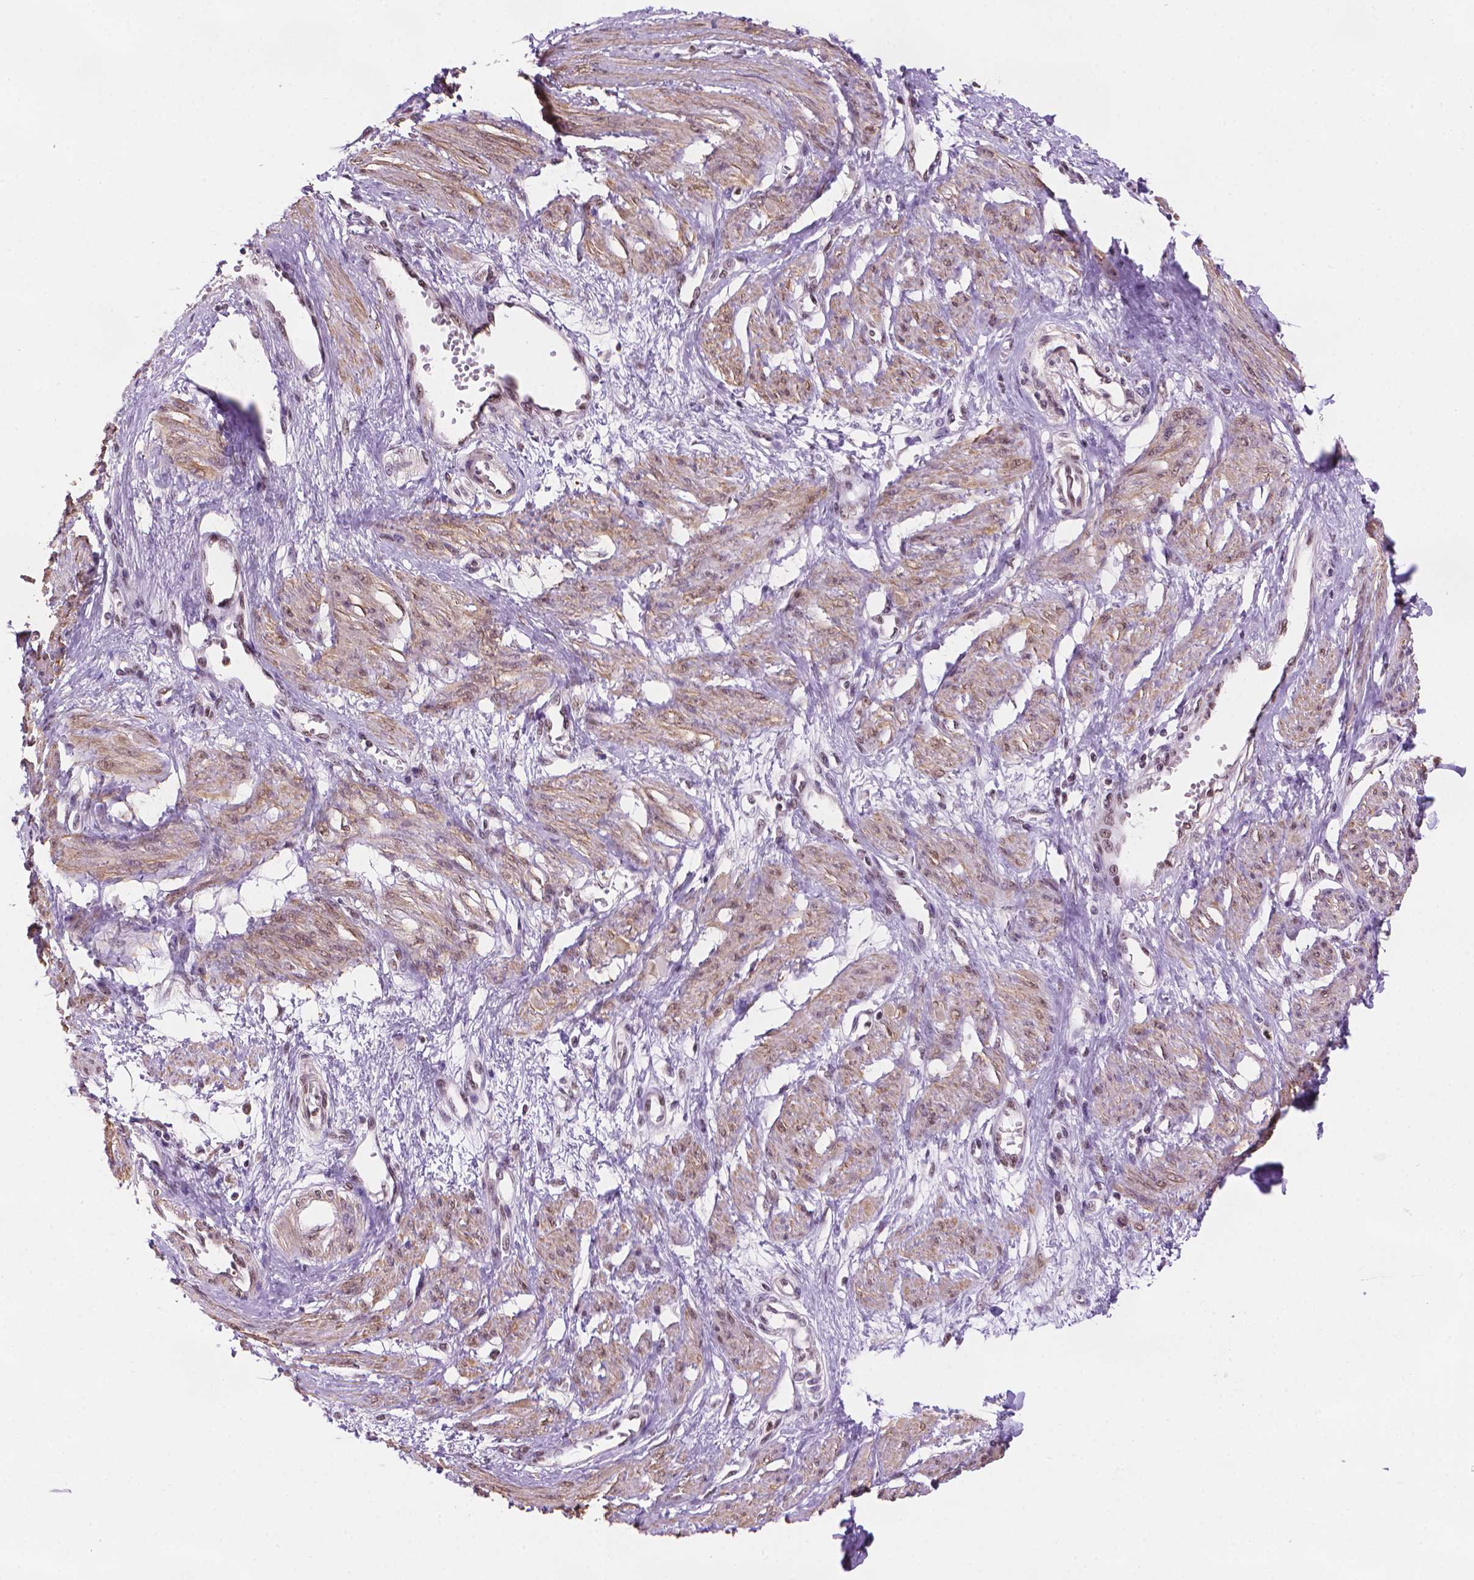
{"staining": {"intensity": "weak", "quantity": "25%-75%", "location": "cytoplasmic/membranous,nuclear"}, "tissue": "smooth muscle", "cell_type": "Smooth muscle cells", "image_type": "normal", "snomed": [{"axis": "morphology", "description": "Normal tissue, NOS"}, {"axis": "topography", "description": "Smooth muscle"}, {"axis": "topography", "description": "Uterus"}], "caption": "About 25%-75% of smooth muscle cells in normal human smooth muscle reveal weak cytoplasmic/membranous,nuclear protein positivity as visualized by brown immunohistochemical staining.", "gene": "UBN1", "patient": {"sex": "female", "age": 39}}